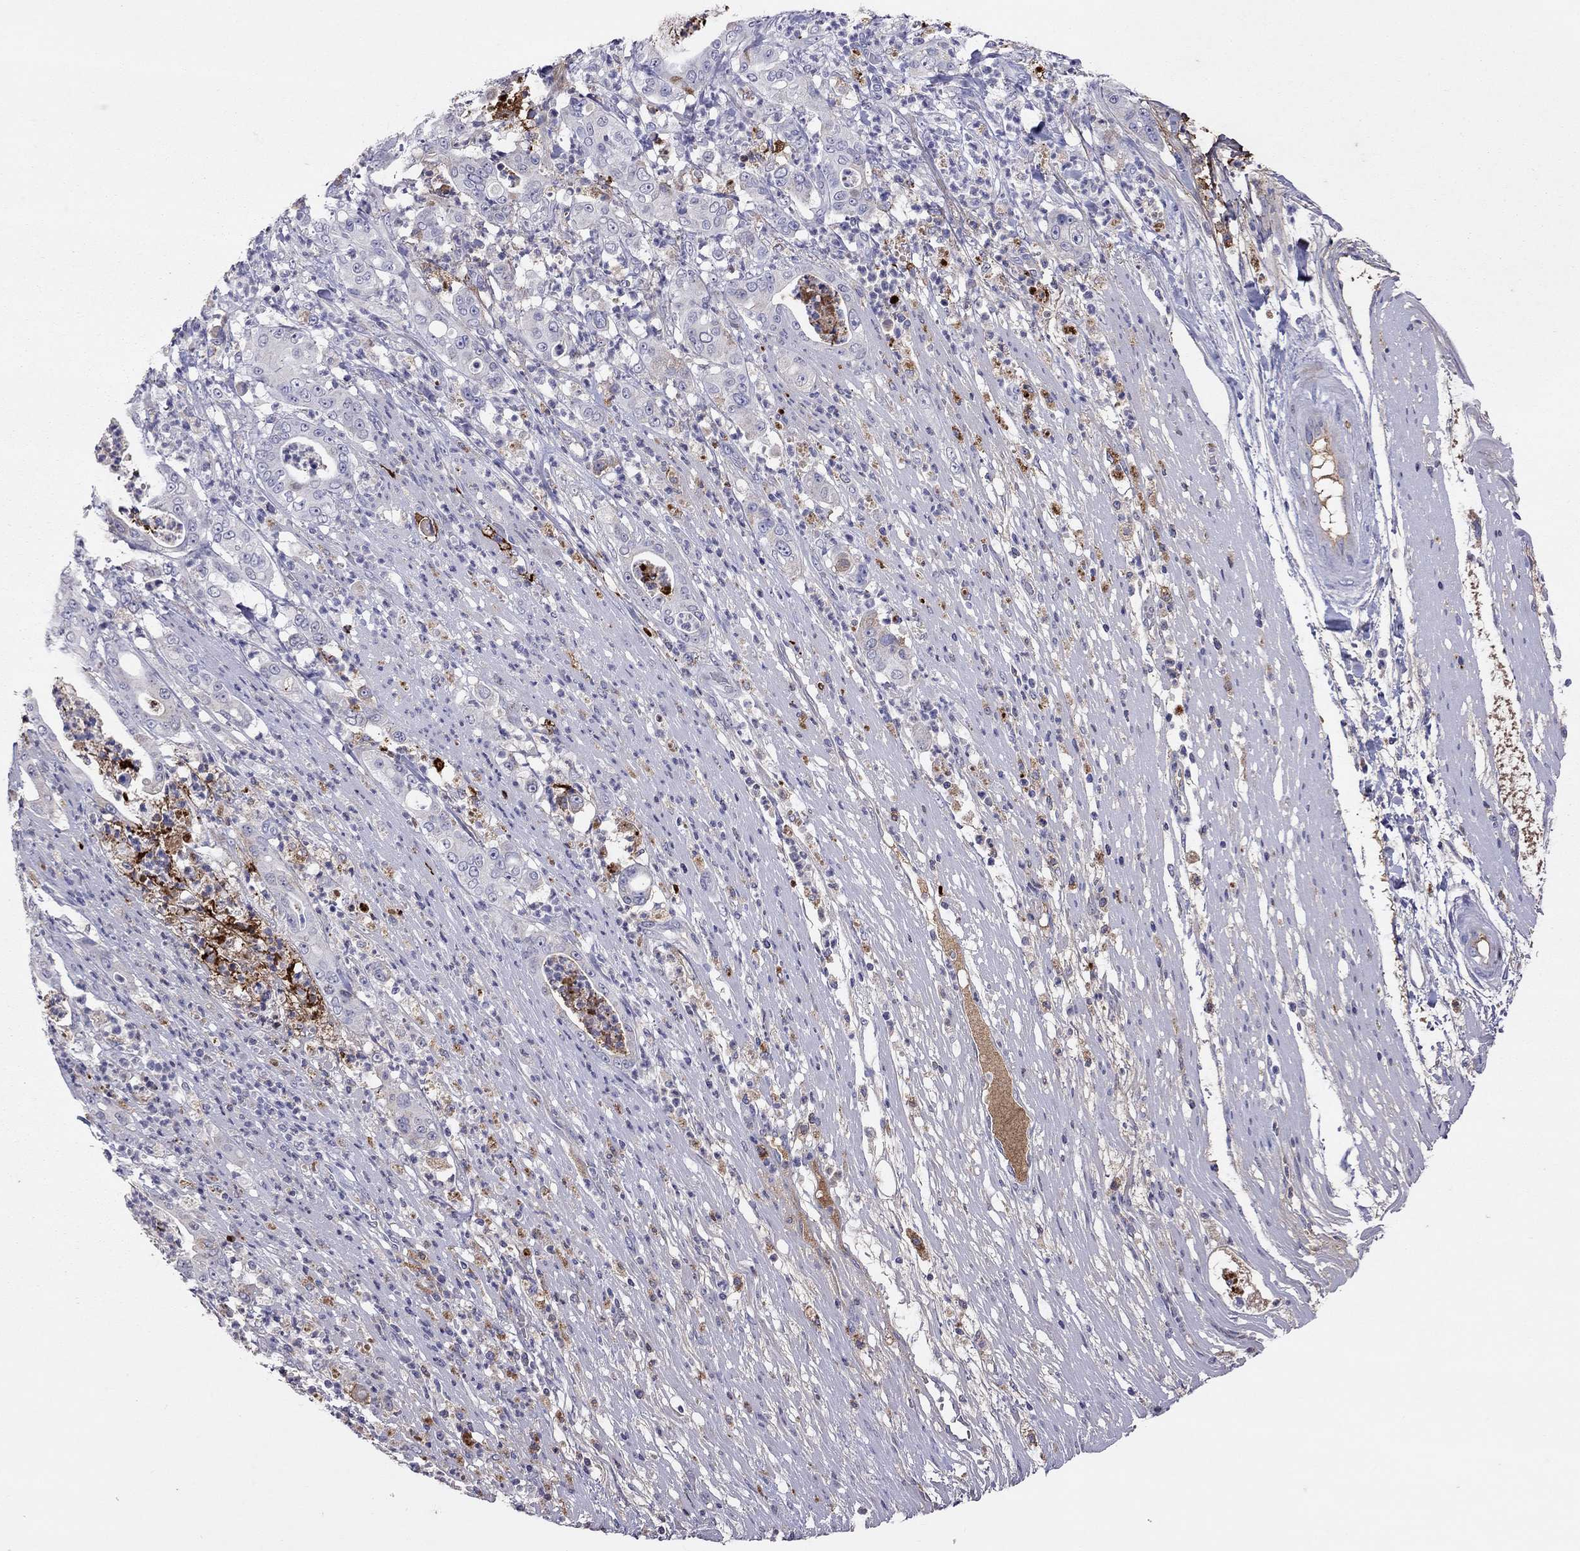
{"staining": {"intensity": "weak", "quantity": "25%-75%", "location": "cytoplasmic/membranous"}, "tissue": "pancreatic cancer", "cell_type": "Tumor cells", "image_type": "cancer", "snomed": [{"axis": "morphology", "description": "Adenocarcinoma, NOS"}, {"axis": "topography", "description": "Pancreas"}], "caption": "A brown stain labels weak cytoplasmic/membranous positivity of a protein in pancreatic adenocarcinoma tumor cells.", "gene": "SERPINA3", "patient": {"sex": "male", "age": 71}}